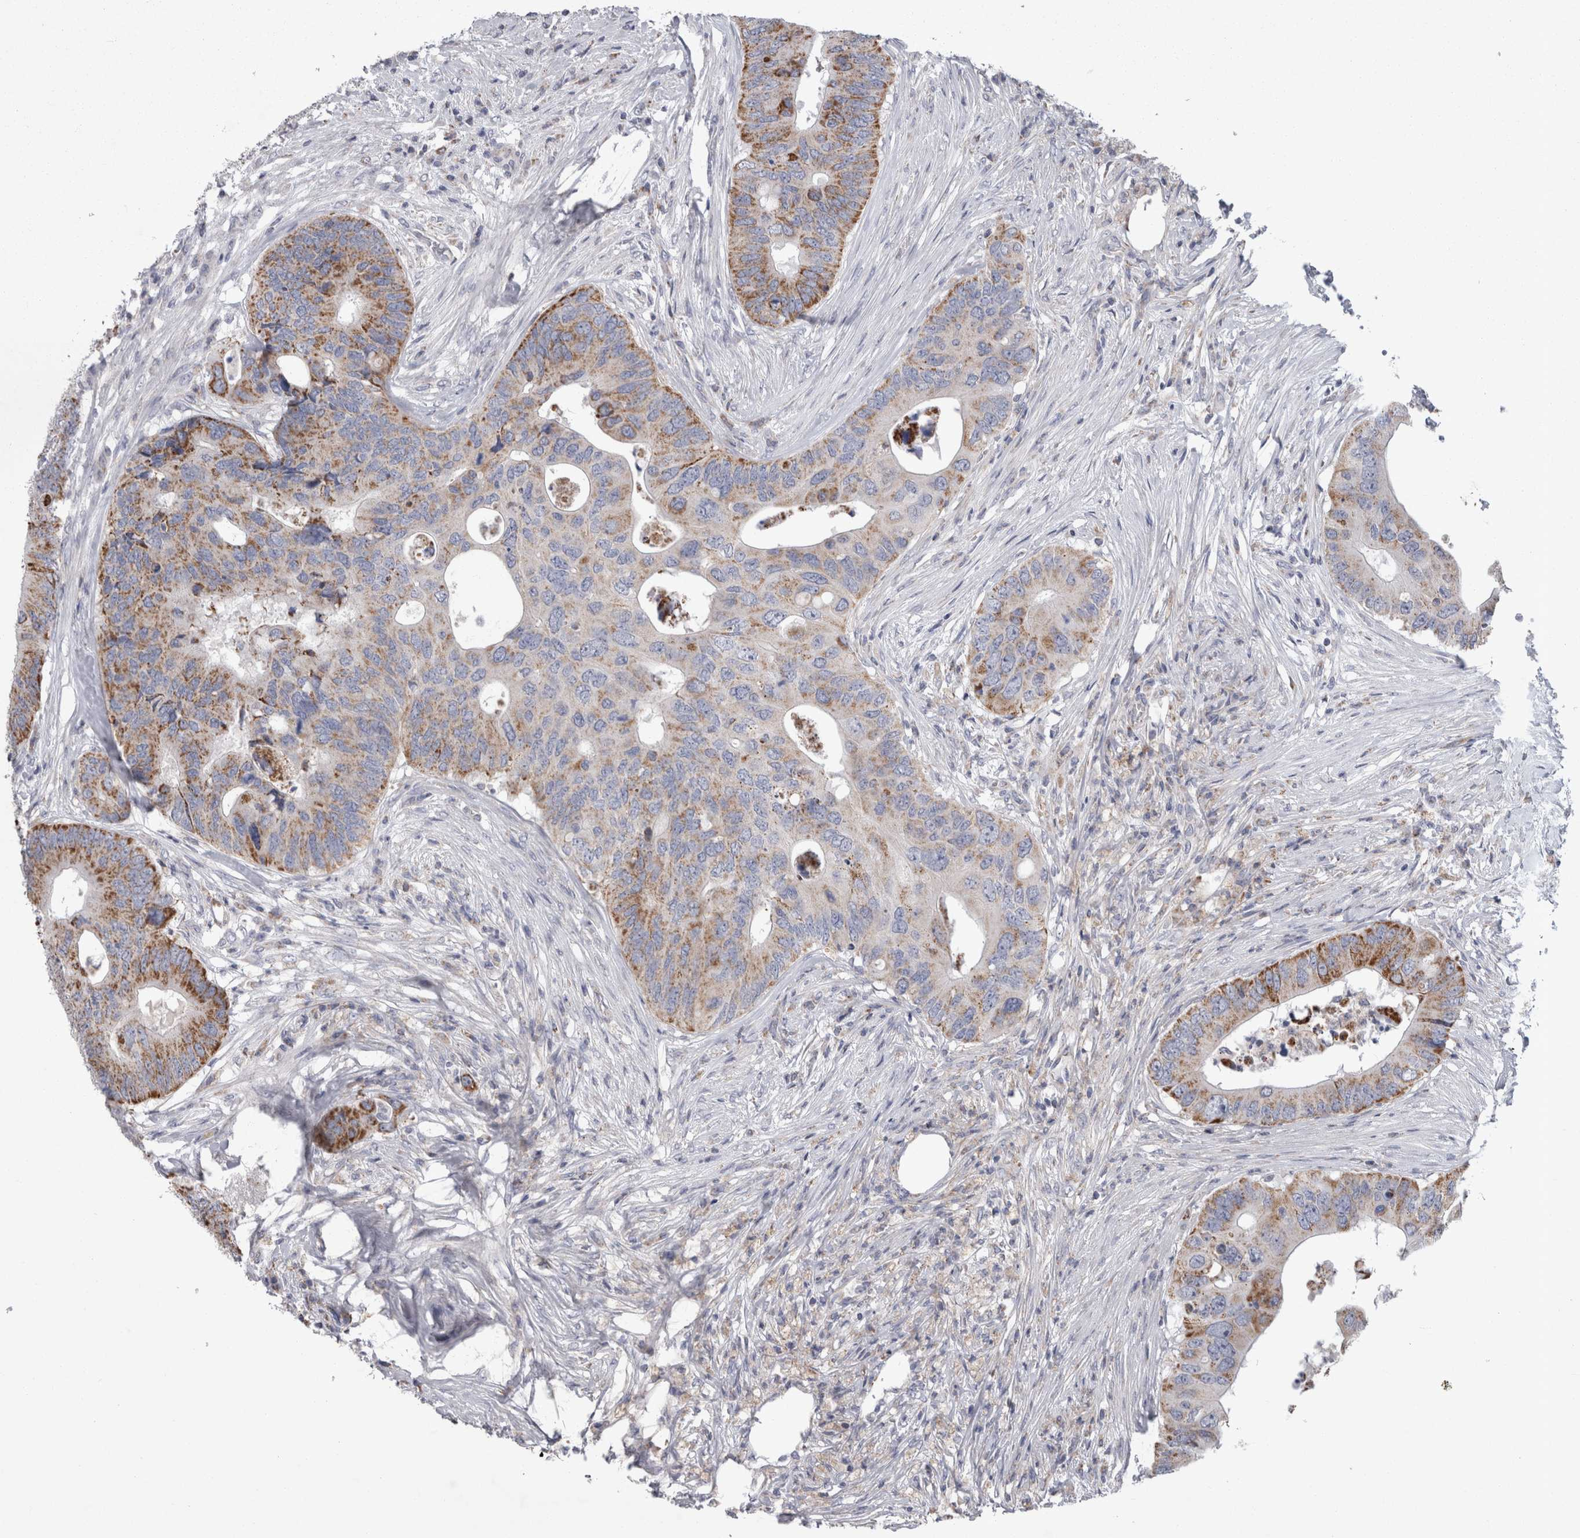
{"staining": {"intensity": "moderate", "quantity": "25%-75%", "location": "cytoplasmic/membranous"}, "tissue": "colorectal cancer", "cell_type": "Tumor cells", "image_type": "cancer", "snomed": [{"axis": "morphology", "description": "Adenocarcinoma, NOS"}, {"axis": "topography", "description": "Colon"}], "caption": "Protein expression analysis of colorectal cancer exhibits moderate cytoplasmic/membranous positivity in about 25%-75% of tumor cells.", "gene": "HDHD3", "patient": {"sex": "male", "age": 71}}